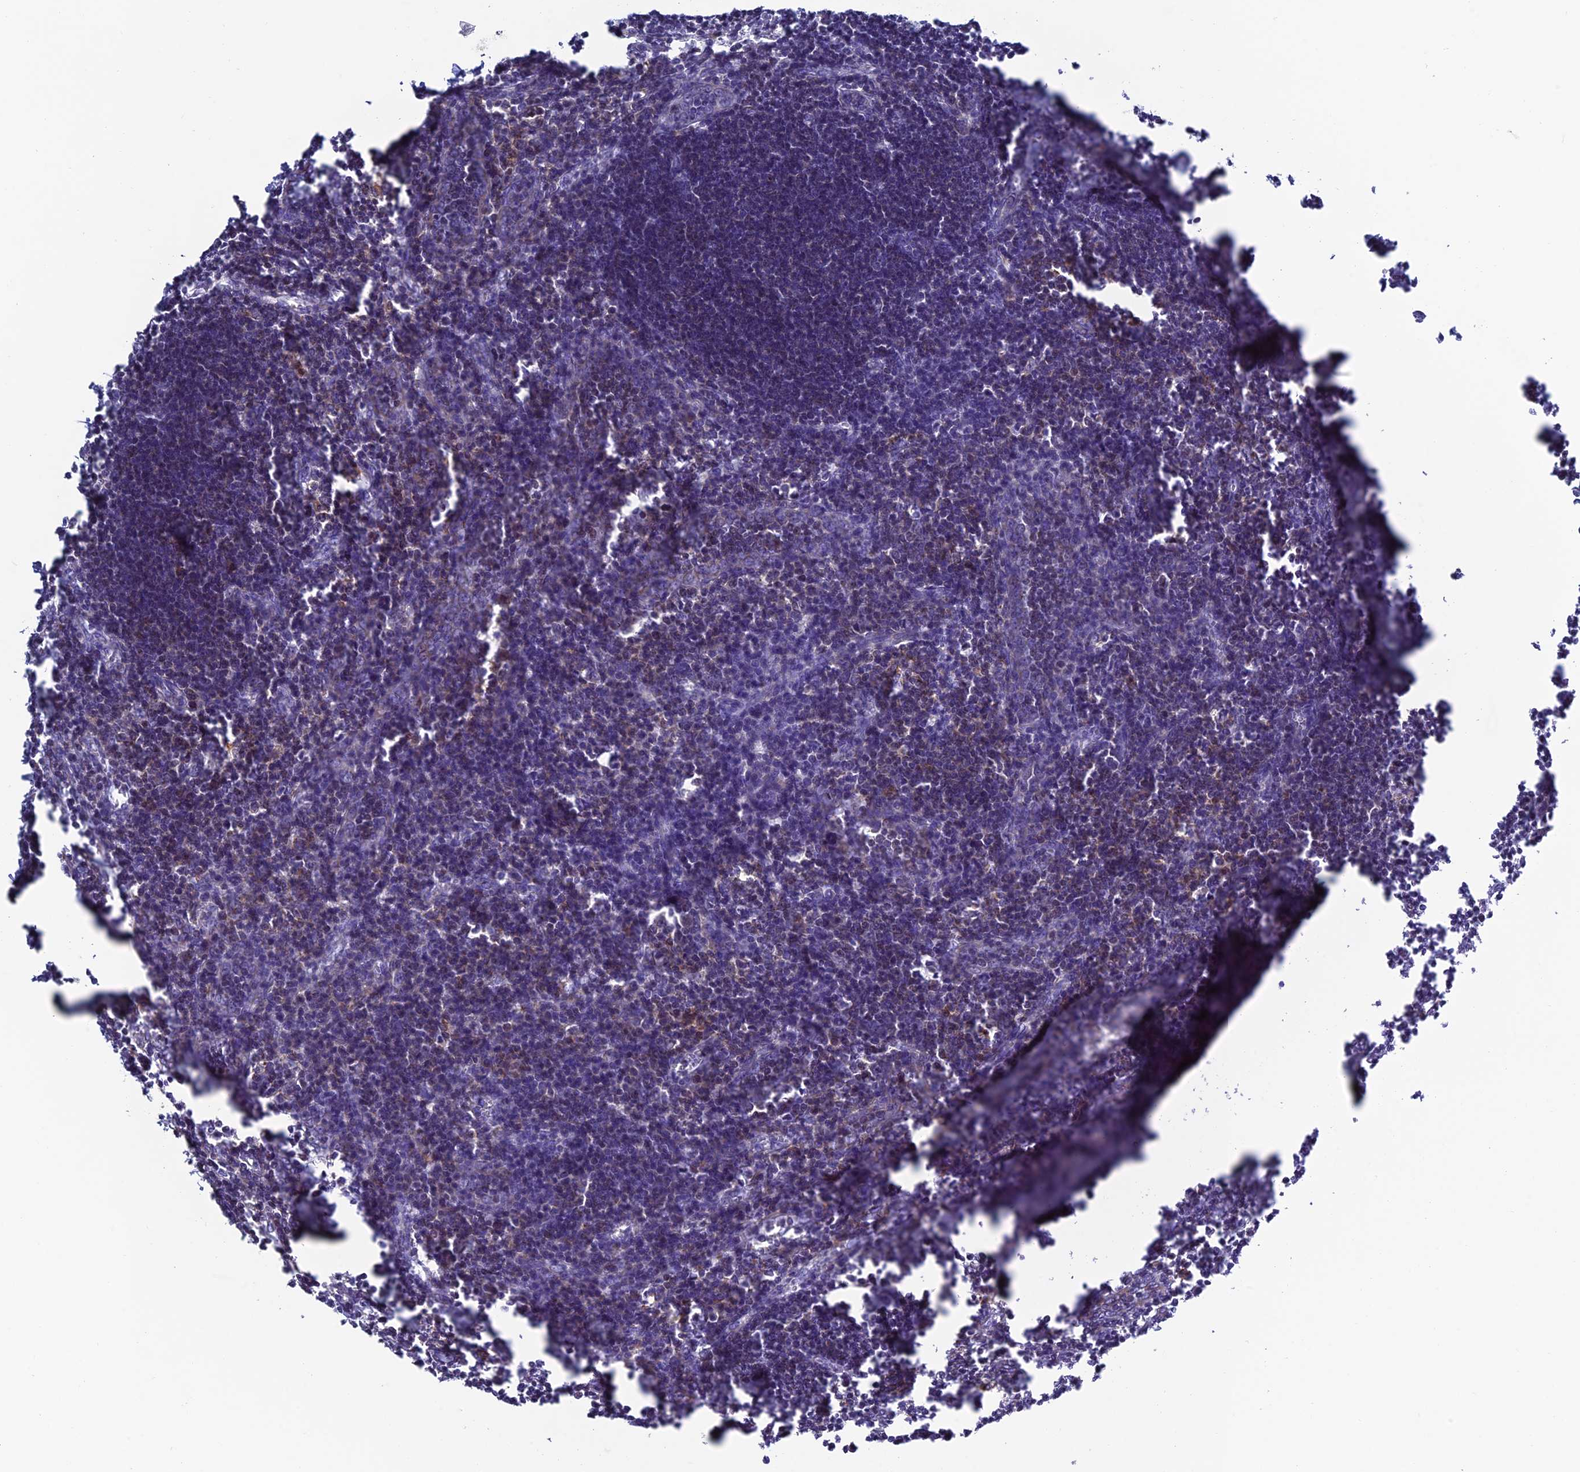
{"staining": {"intensity": "negative", "quantity": "none", "location": "none"}, "tissue": "lymph node", "cell_type": "Germinal center cells", "image_type": "normal", "snomed": [{"axis": "morphology", "description": "Normal tissue, NOS"}, {"axis": "morphology", "description": "Malignant melanoma, Metastatic site"}, {"axis": "topography", "description": "Lymph node"}], "caption": "Lymph node was stained to show a protein in brown. There is no significant staining in germinal center cells.", "gene": "FAM178B", "patient": {"sex": "male", "age": 41}}